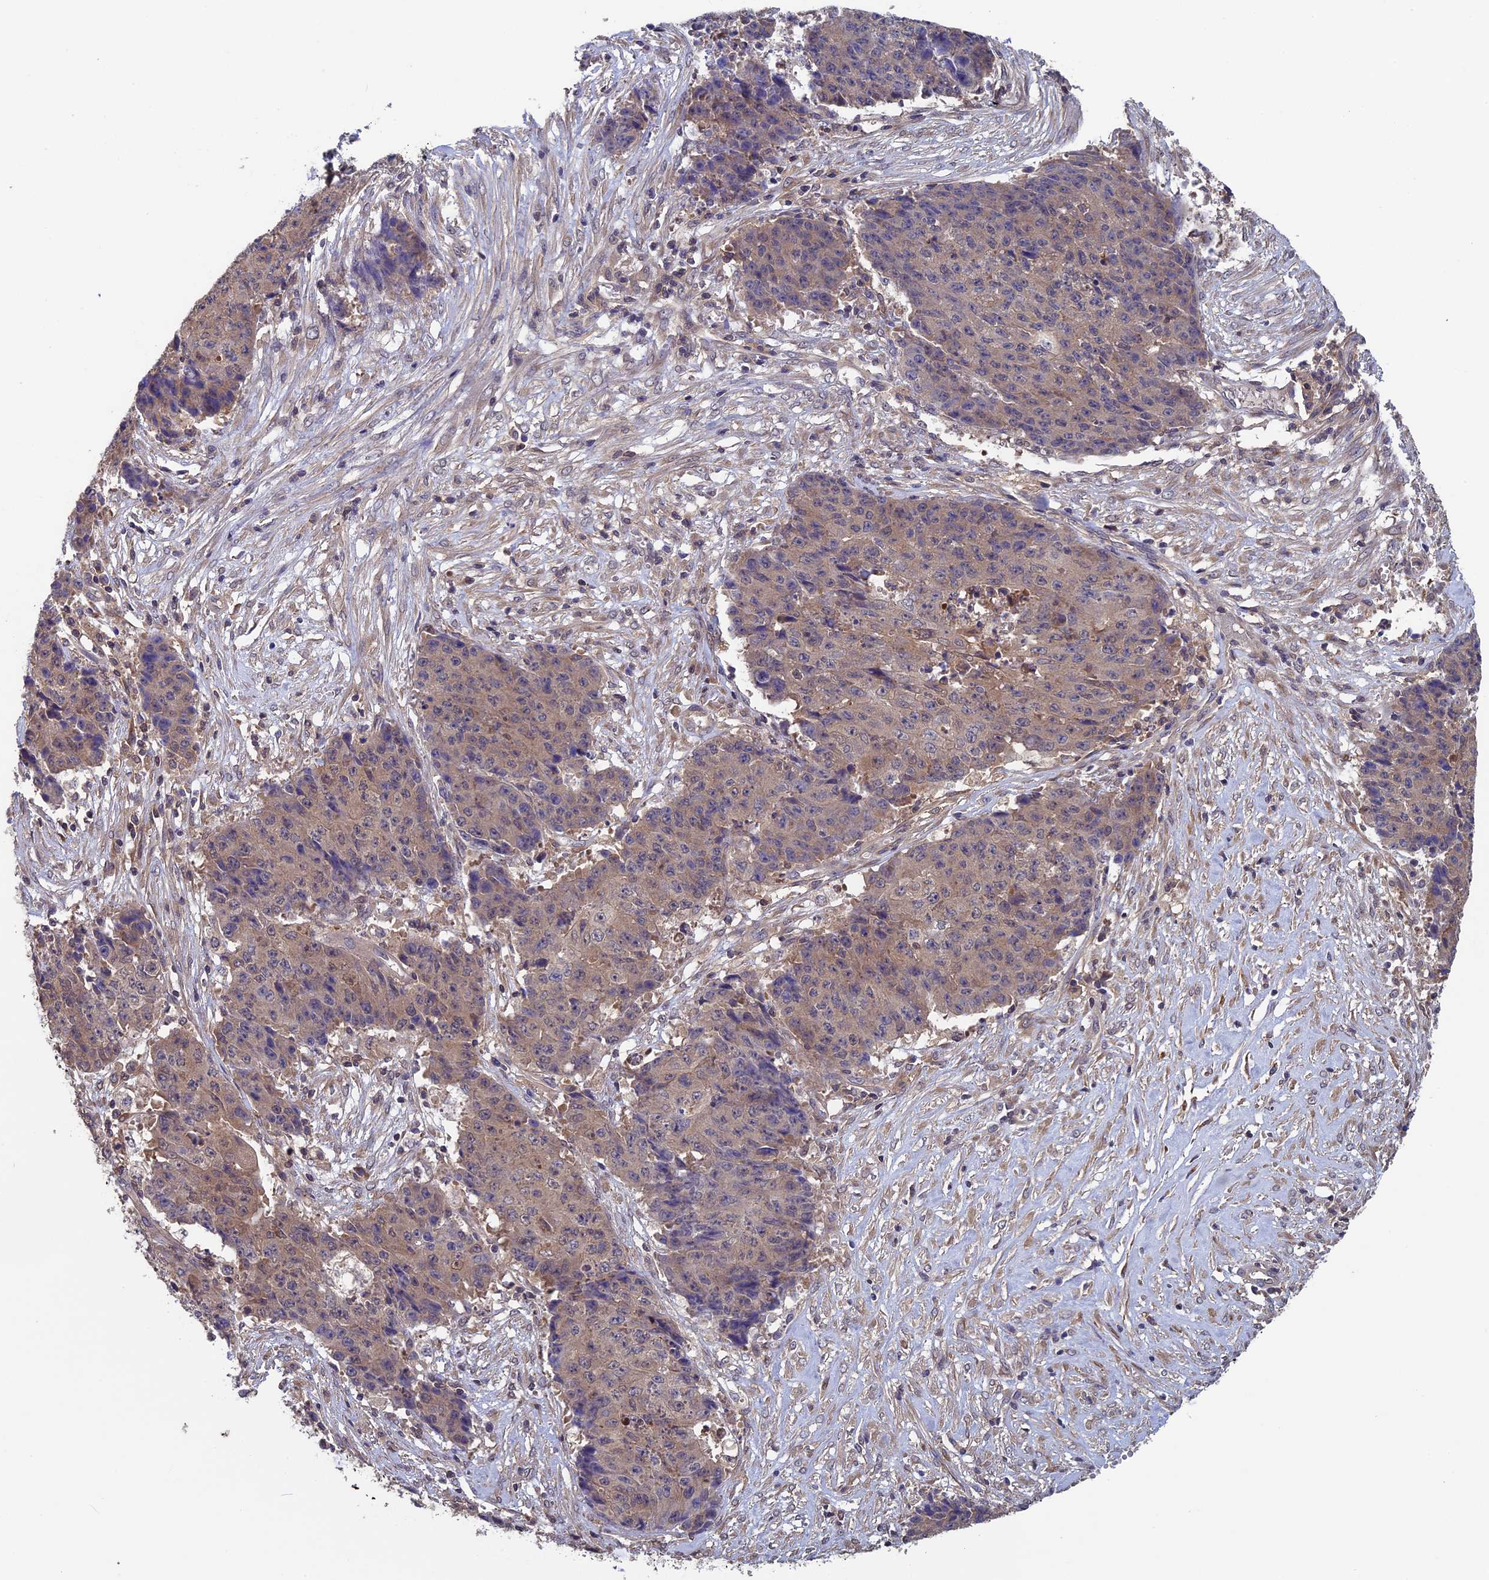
{"staining": {"intensity": "moderate", "quantity": ">75%", "location": "cytoplasmic/membranous"}, "tissue": "ovarian cancer", "cell_type": "Tumor cells", "image_type": "cancer", "snomed": [{"axis": "morphology", "description": "Carcinoma, endometroid"}, {"axis": "topography", "description": "Ovary"}], "caption": "A high-resolution histopathology image shows immunohistochemistry (IHC) staining of ovarian endometroid carcinoma, which exhibits moderate cytoplasmic/membranous expression in about >75% of tumor cells.", "gene": "LCMT1", "patient": {"sex": "female", "age": 42}}